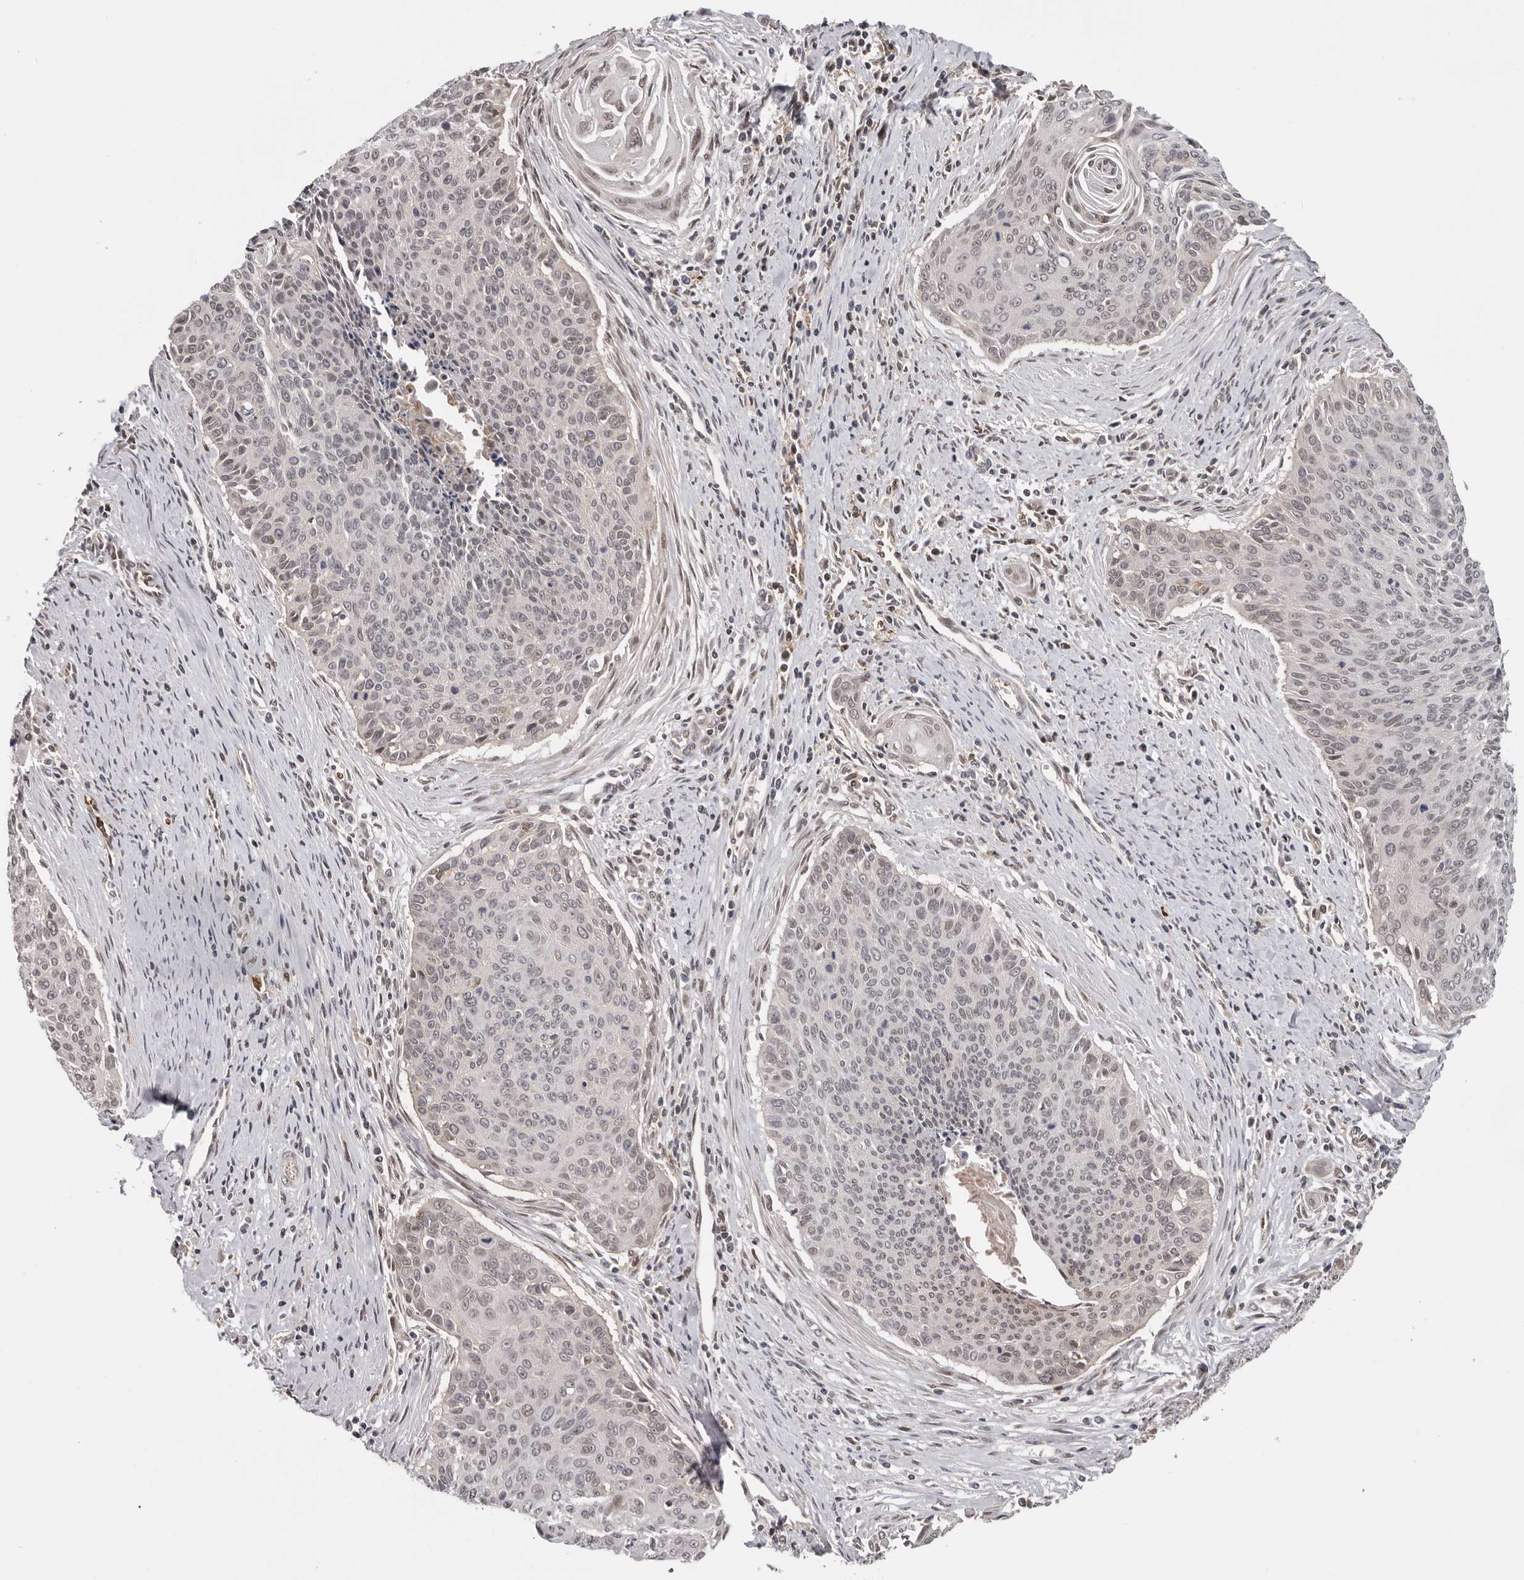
{"staining": {"intensity": "weak", "quantity": "25%-75%", "location": "nuclear"}, "tissue": "cervical cancer", "cell_type": "Tumor cells", "image_type": "cancer", "snomed": [{"axis": "morphology", "description": "Squamous cell carcinoma, NOS"}, {"axis": "topography", "description": "Cervix"}], "caption": "Immunohistochemistry (IHC) micrograph of squamous cell carcinoma (cervical) stained for a protein (brown), which reveals low levels of weak nuclear positivity in approximately 25%-75% of tumor cells.", "gene": "MOGAT2", "patient": {"sex": "female", "age": 55}}